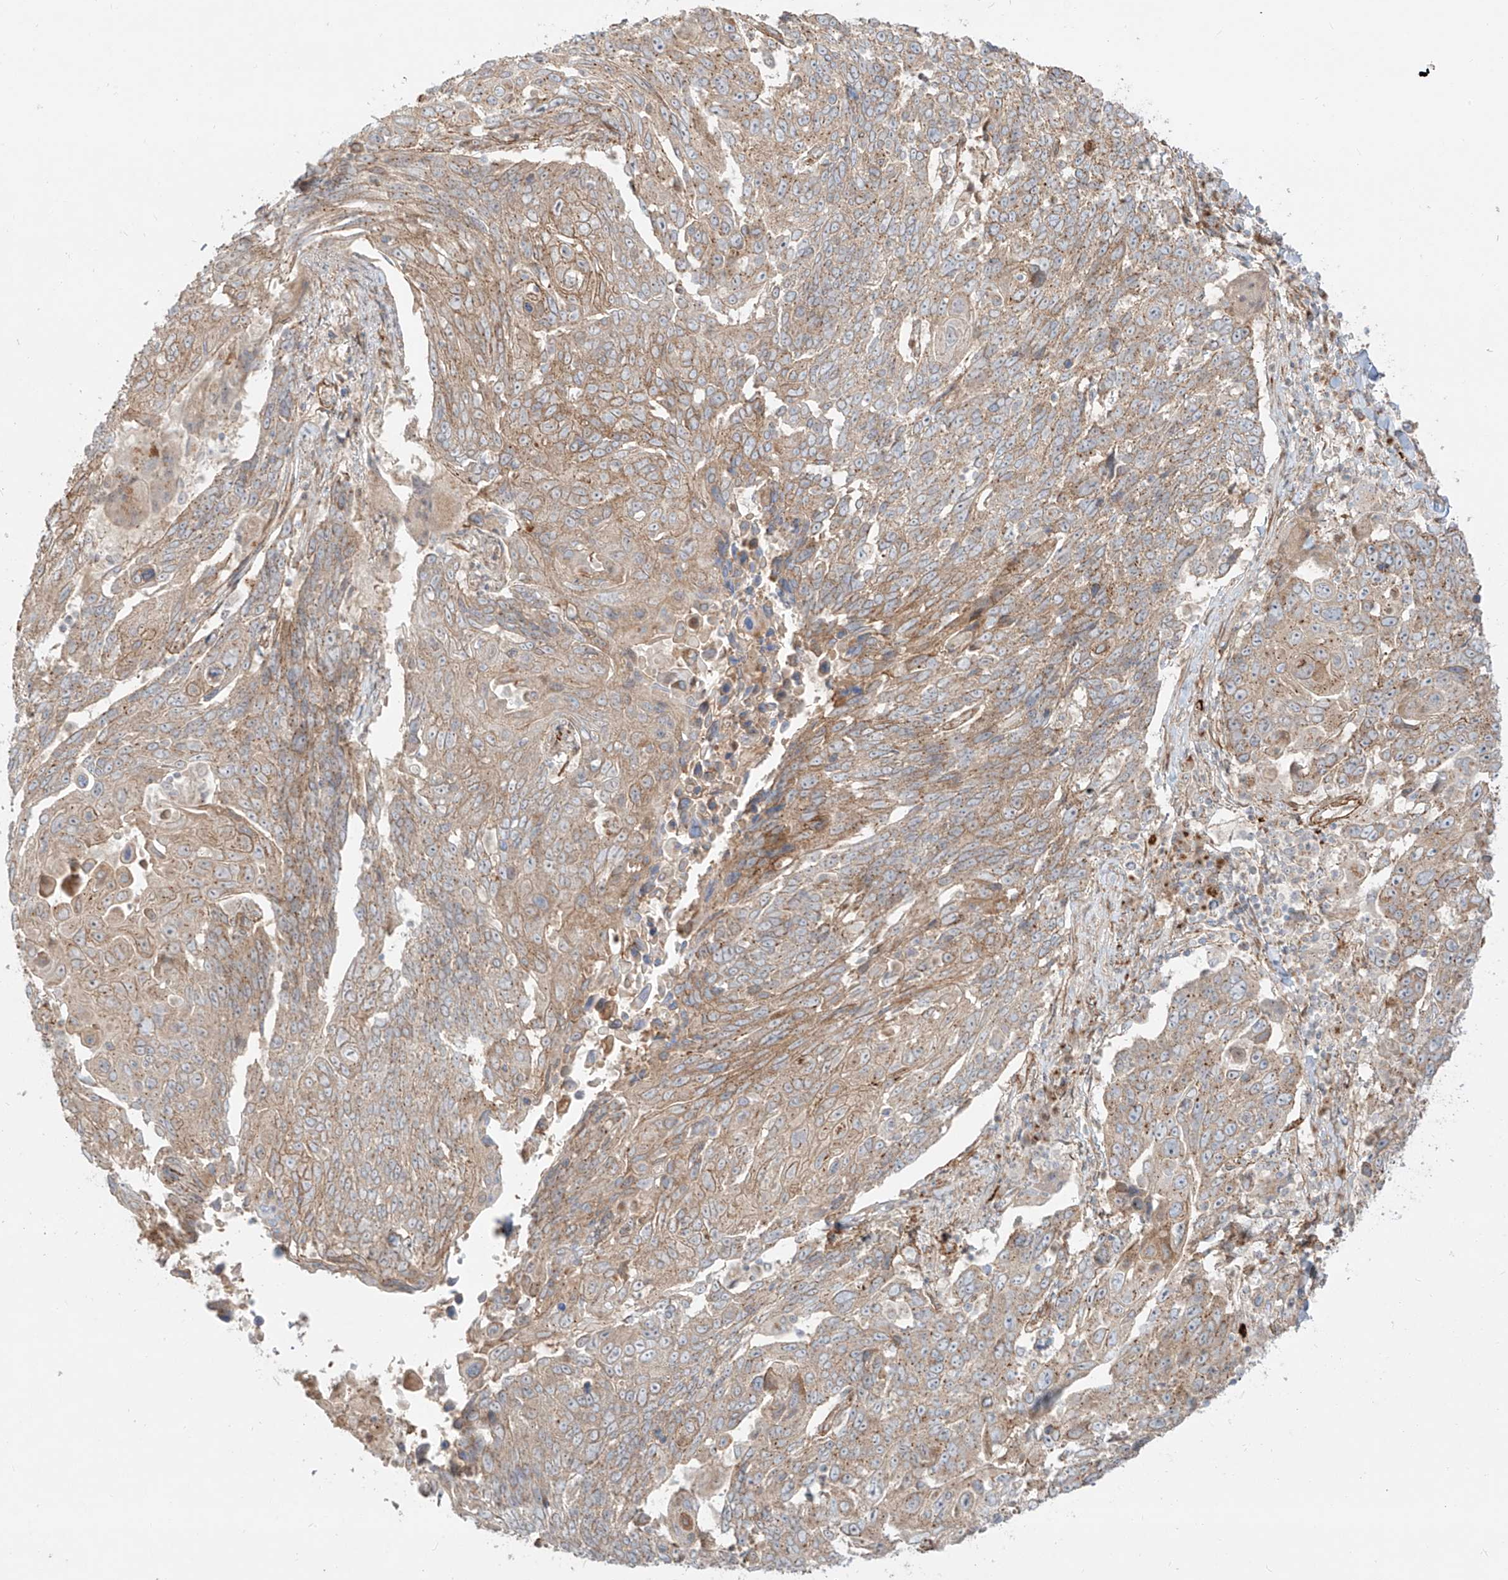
{"staining": {"intensity": "moderate", "quantity": ">75%", "location": "cytoplasmic/membranous"}, "tissue": "lung cancer", "cell_type": "Tumor cells", "image_type": "cancer", "snomed": [{"axis": "morphology", "description": "Squamous cell carcinoma, NOS"}, {"axis": "topography", "description": "Lung"}], "caption": "The micrograph shows a brown stain indicating the presence of a protein in the cytoplasmic/membranous of tumor cells in lung cancer. The staining is performed using DAB (3,3'-diaminobenzidine) brown chromogen to label protein expression. The nuclei are counter-stained blue using hematoxylin.", "gene": "ZNF287", "patient": {"sex": "male", "age": 66}}